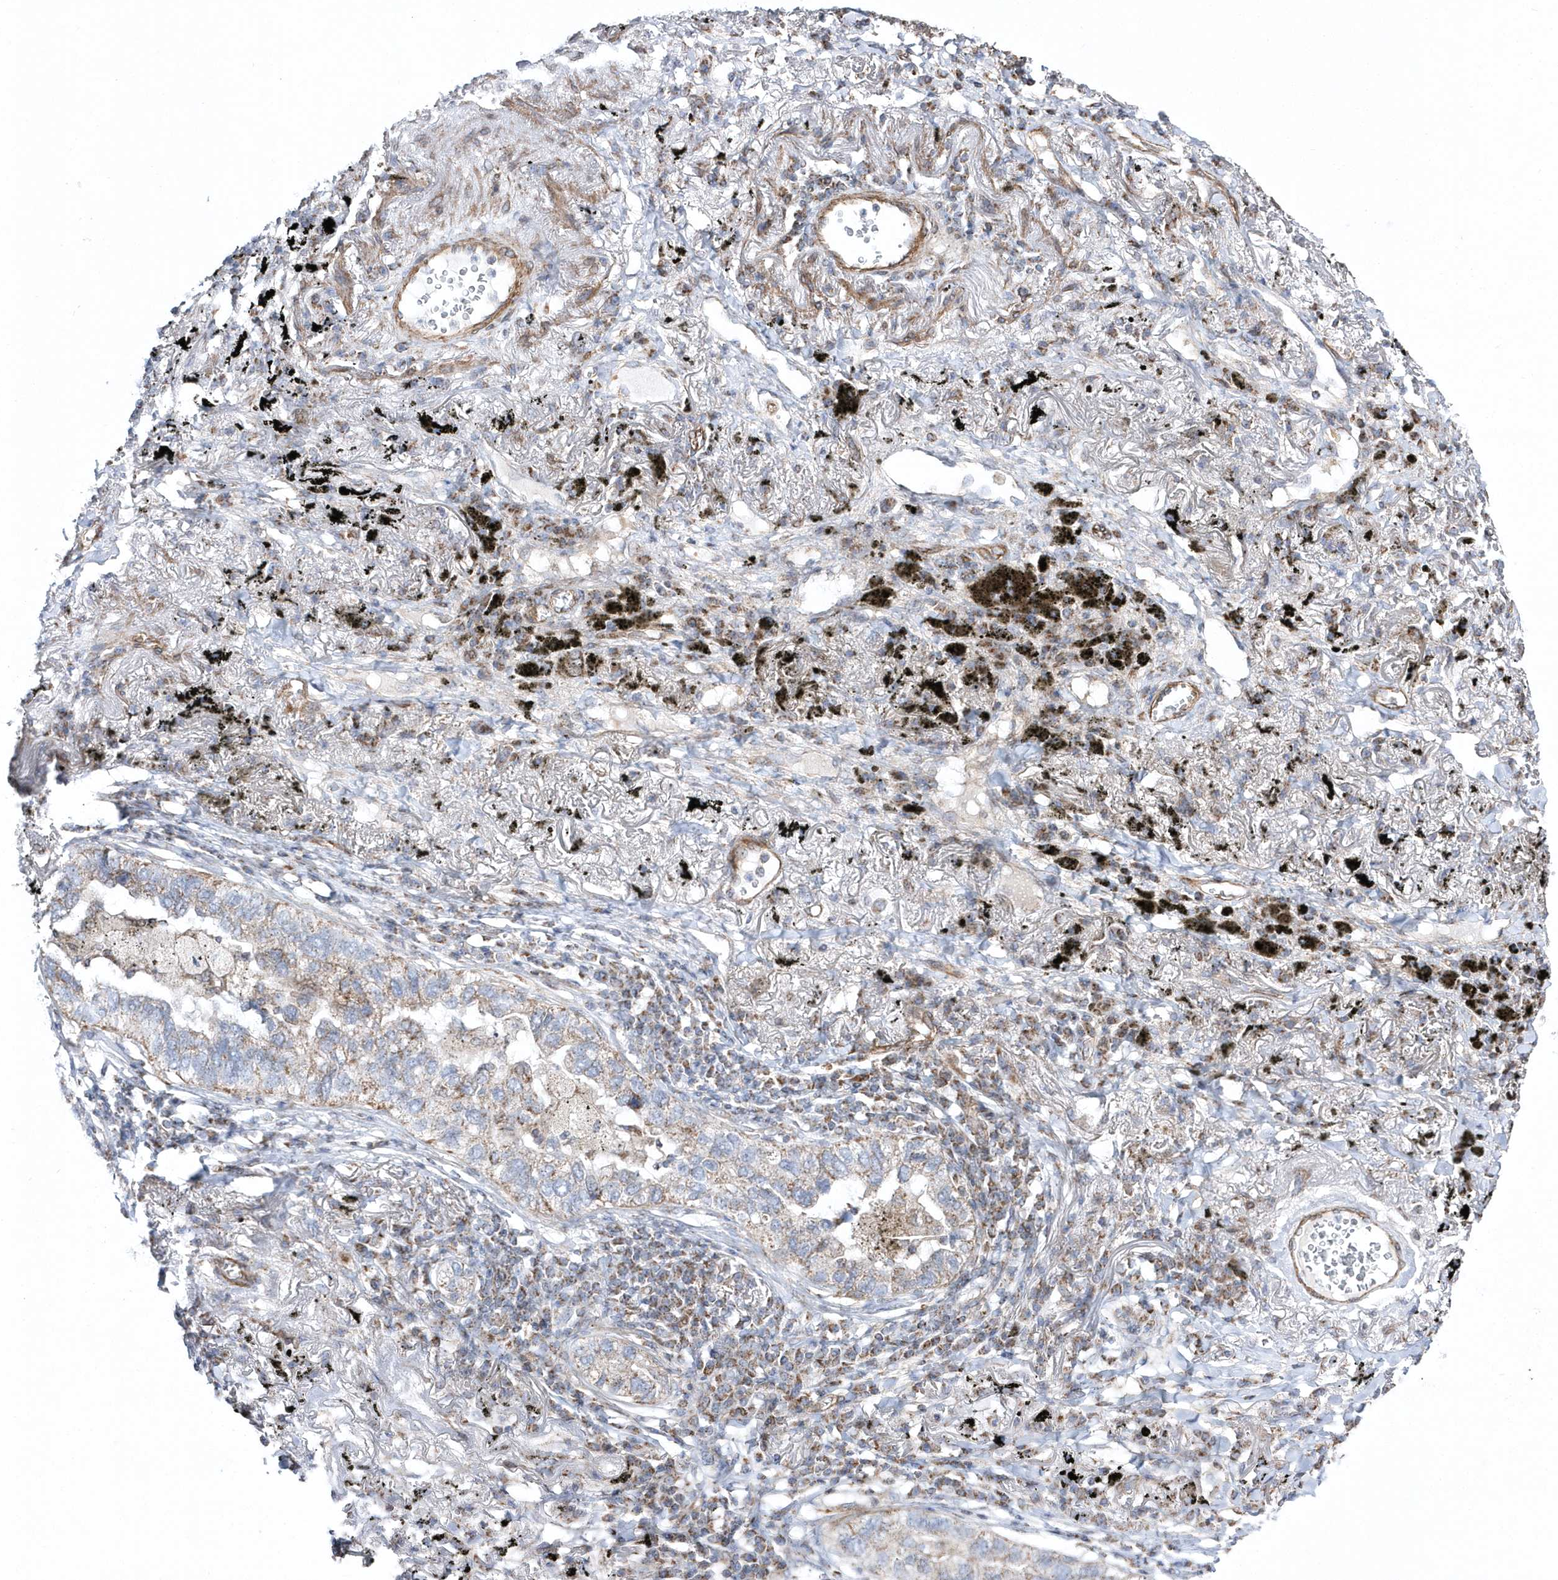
{"staining": {"intensity": "weak", "quantity": "<25%", "location": "cytoplasmic/membranous"}, "tissue": "lung cancer", "cell_type": "Tumor cells", "image_type": "cancer", "snomed": [{"axis": "morphology", "description": "Adenocarcinoma, NOS"}, {"axis": "topography", "description": "Lung"}], "caption": "IHC micrograph of human lung adenocarcinoma stained for a protein (brown), which exhibits no staining in tumor cells. (Immunohistochemistry (ihc), brightfield microscopy, high magnification).", "gene": "OPA1", "patient": {"sex": "male", "age": 65}}